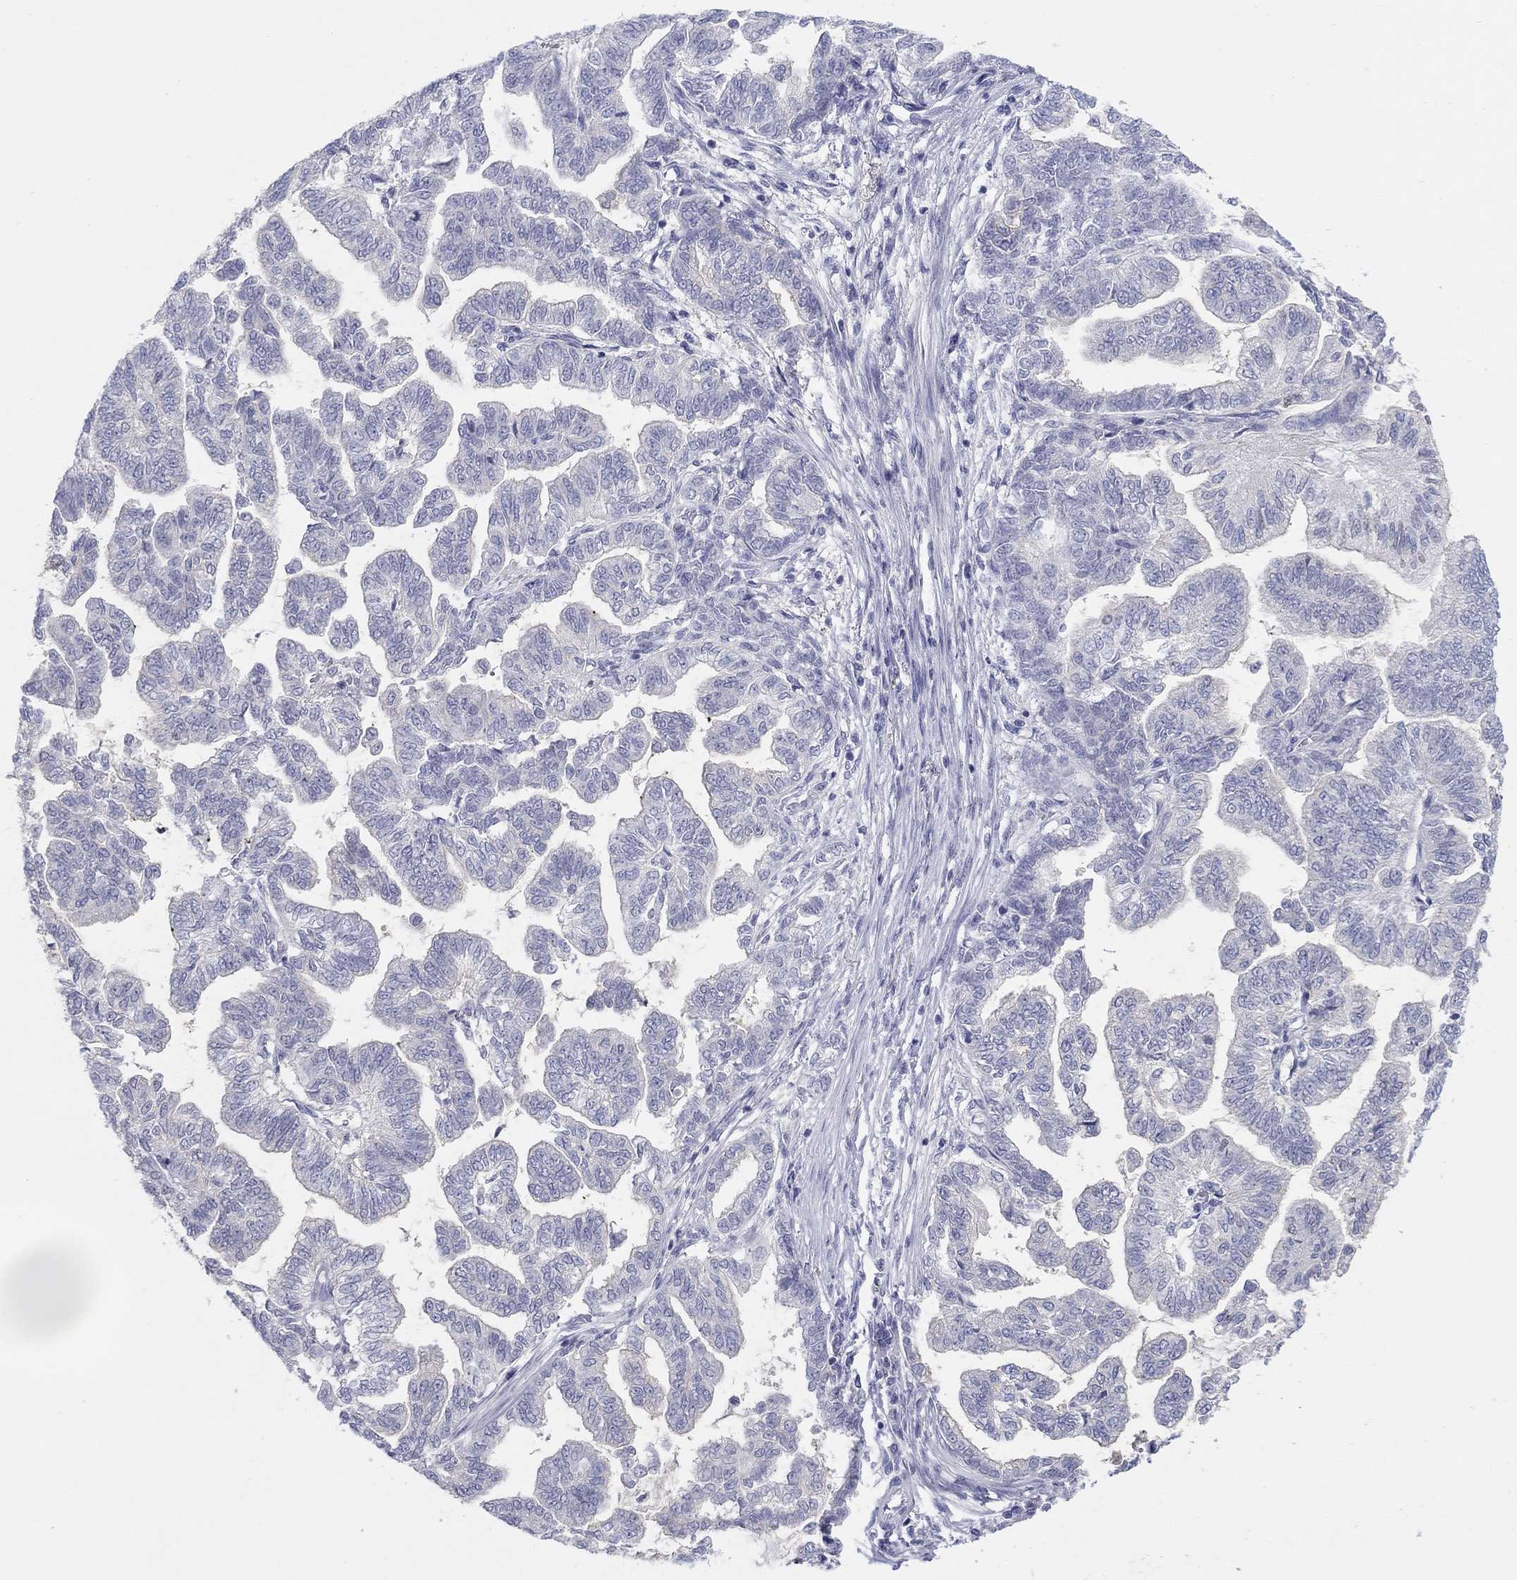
{"staining": {"intensity": "negative", "quantity": "none", "location": "none"}, "tissue": "stomach cancer", "cell_type": "Tumor cells", "image_type": "cancer", "snomed": [{"axis": "morphology", "description": "Adenocarcinoma, NOS"}, {"axis": "topography", "description": "Stomach"}], "caption": "A high-resolution histopathology image shows immunohistochemistry (IHC) staining of adenocarcinoma (stomach), which exhibits no significant positivity in tumor cells.", "gene": "CPNE6", "patient": {"sex": "male", "age": 83}}